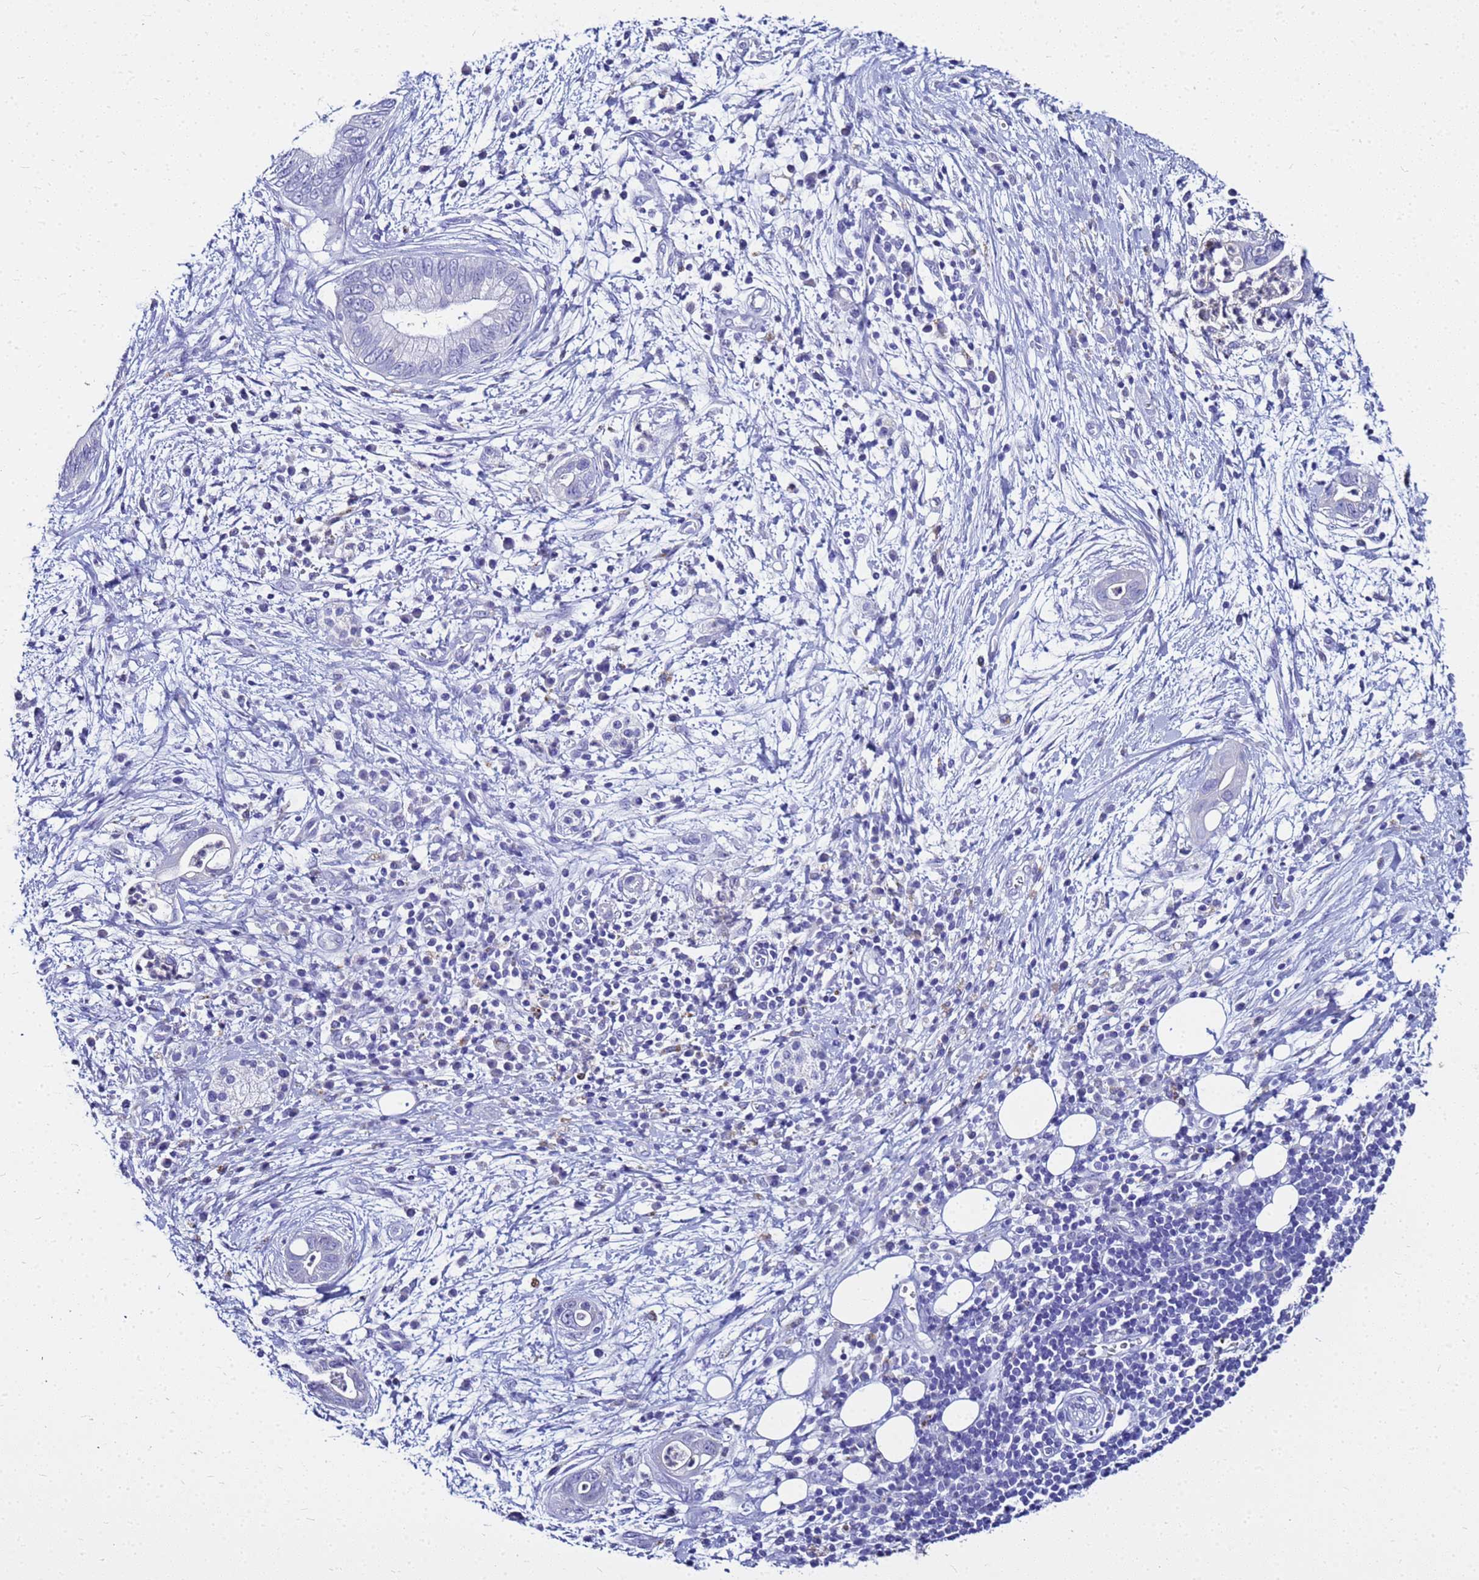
{"staining": {"intensity": "negative", "quantity": "none", "location": "none"}, "tissue": "pancreatic cancer", "cell_type": "Tumor cells", "image_type": "cancer", "snomed": [{"axis": "morphology", "description": "Adenocarcinoma, NOS"}, {"axis": "topography", "description": "Pancreas"}], "caption": "Immunohistochemical staining of human pancreatic cancer shows no significant staining in tumor cells.", "gene": "CSTA", "patient": {"sex": "male", "age": 75}}